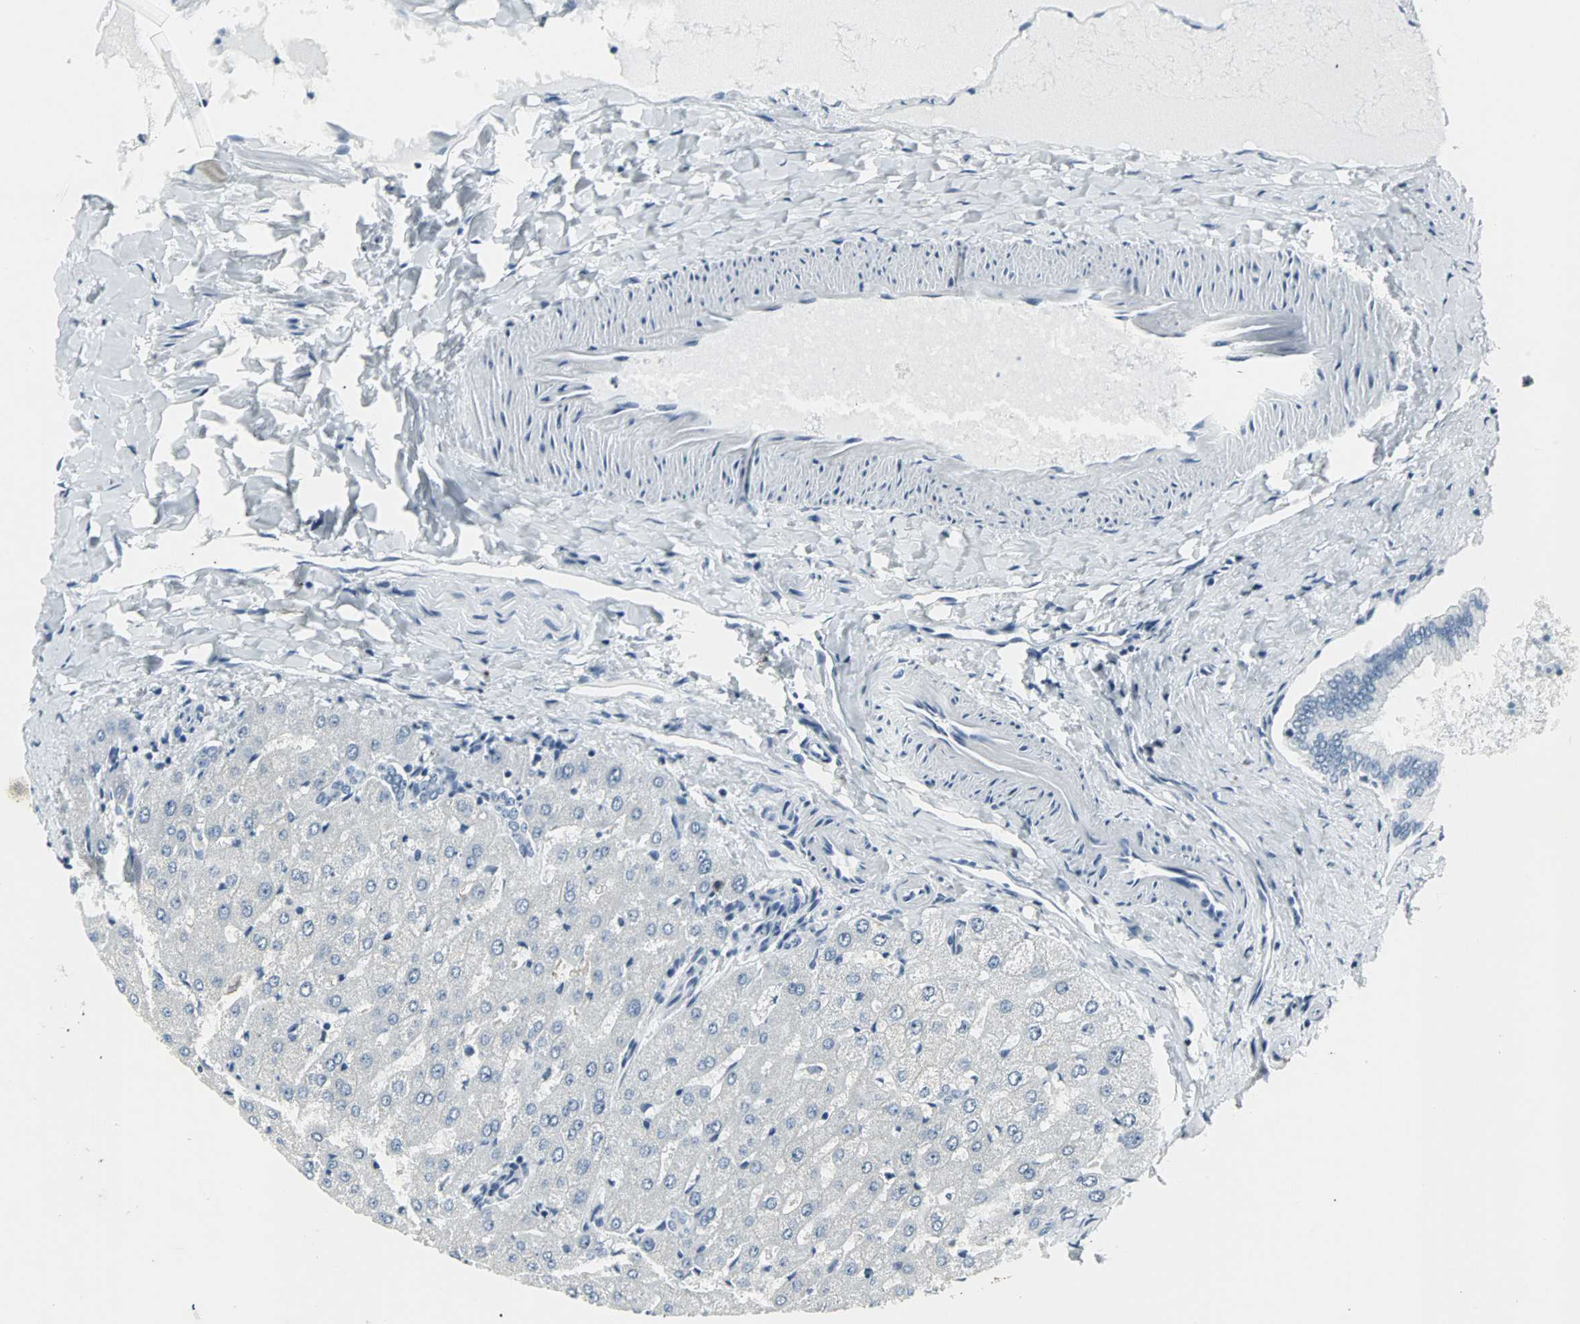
{"staining": {"intensity": "negative", "quantity": "none", "location": "none"}, "tissue": "liver", "cell_type": "Cholangiocytes", "image_type": "normal", "snomed": [{"axis": "morphology", "description": "Normal tissue, NOS"}, {"axis": "morphology", "description": "Fibrosis, NOS"}, {"axis": "topography", "description": "Liver"}], "caption": "Immunohistochemistry histopathology image of unremarkable human liver stained for a protein (brown), which shows no expression in cholangiocytes.", "gene": "SLC2A5", "patient": {"sex": "female", "age": 29}}